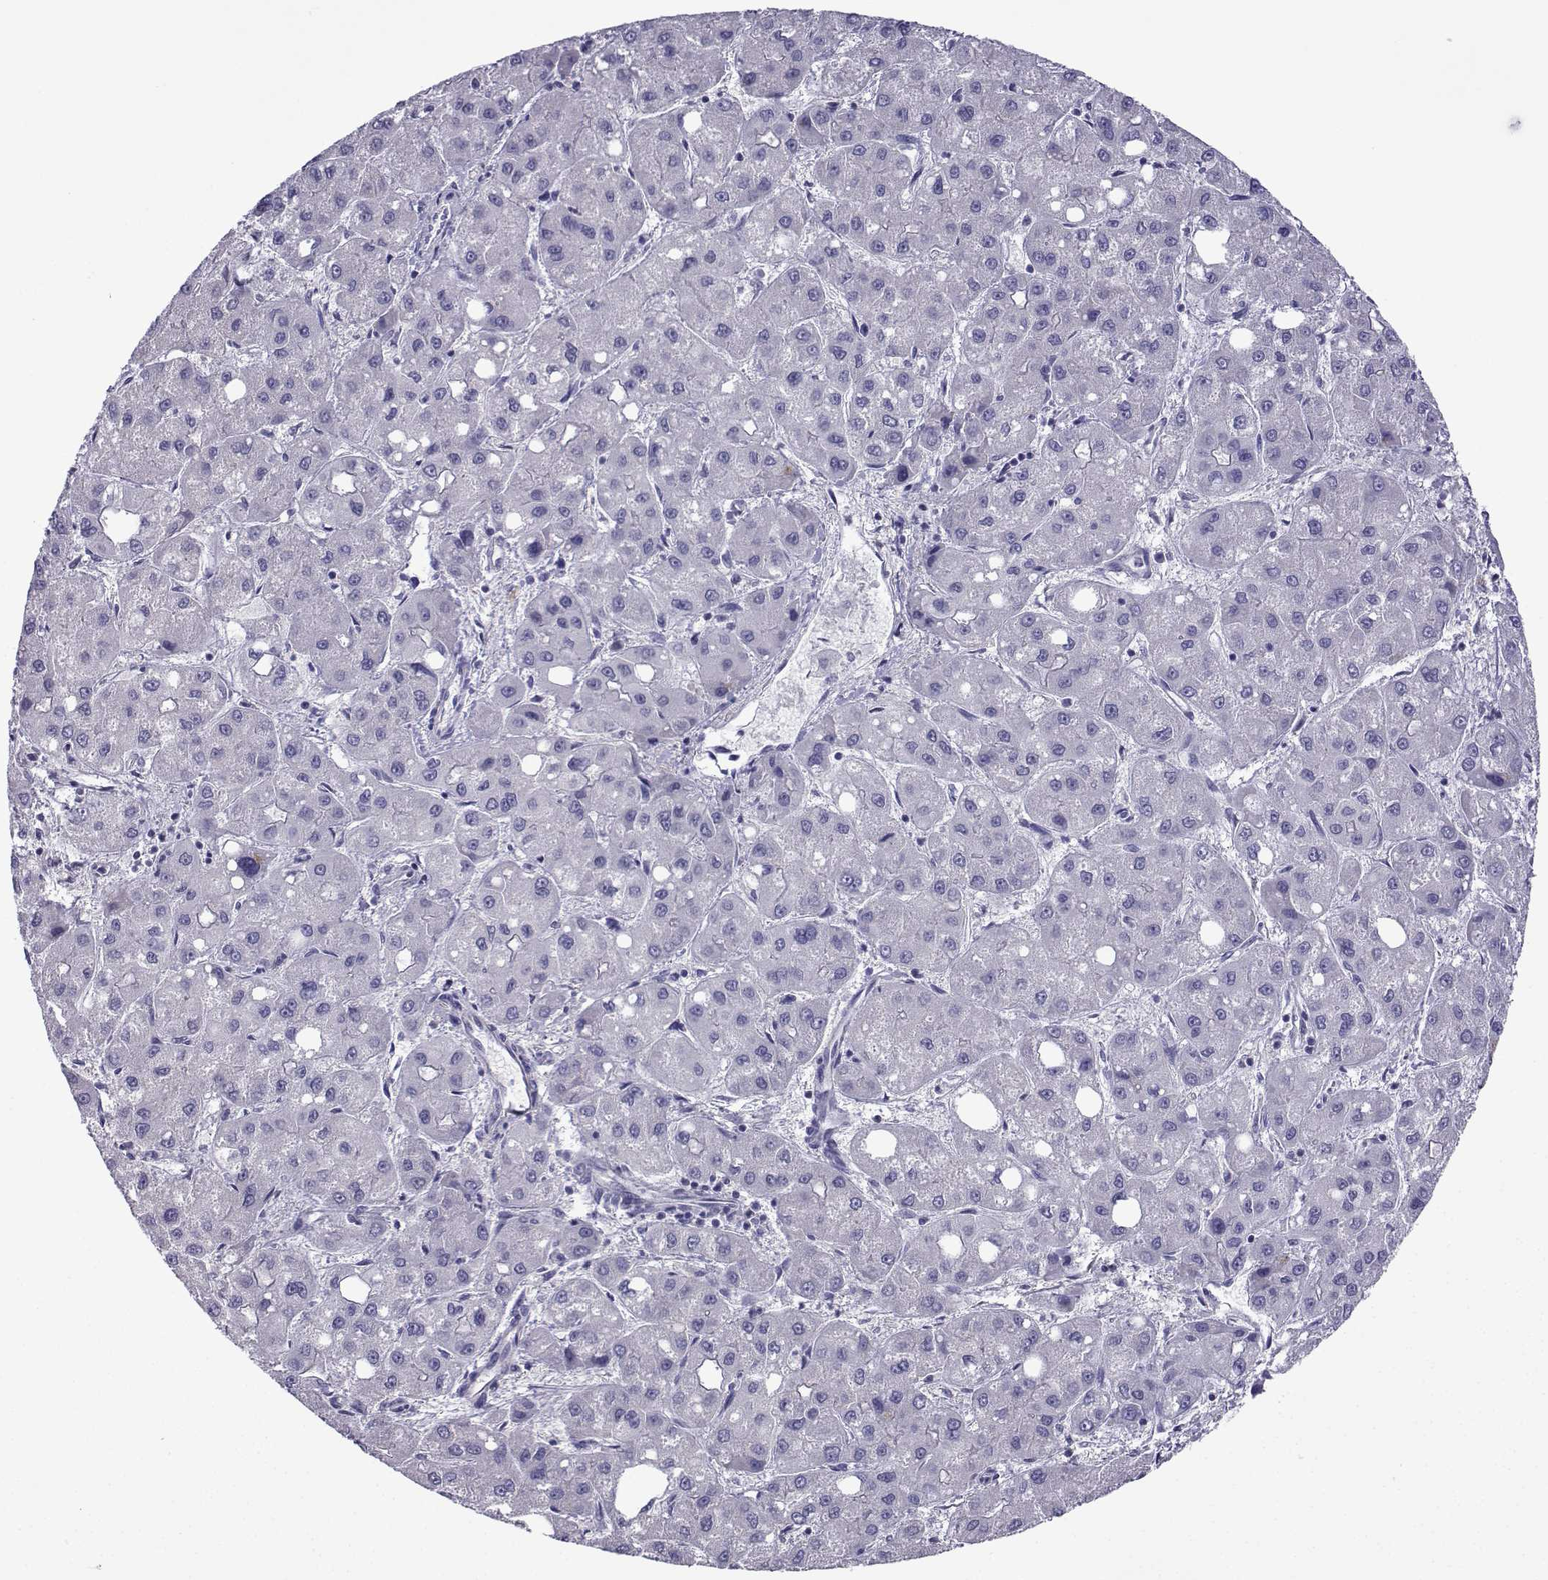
{"staining": {"intensity": "negative", "quantity": "none", "location": "none"}, "tissue": "liver cancer", "cell_type": "Tumor cells", "image_type": "cancer", "snomed": [{"axis": "morphology", "description": "Carcinoma, Hepatocellular, NOS"}, {"axis": "topography", "description": "Liver"}], "caption": "High magnification brightfield microscopy of liver hepatocellular carcinoma stained with DAB (brown) and counterstained with hematoxylin (blue): tumor cells show no significant staining. The staining was performed using DAB to visualize the protein expression in brown, while the nuclei were stained in blue with hematoxylin (Magnification: 20x).", "gene": "CFAP70", "patient": {"sex": "male", "age": 73}}